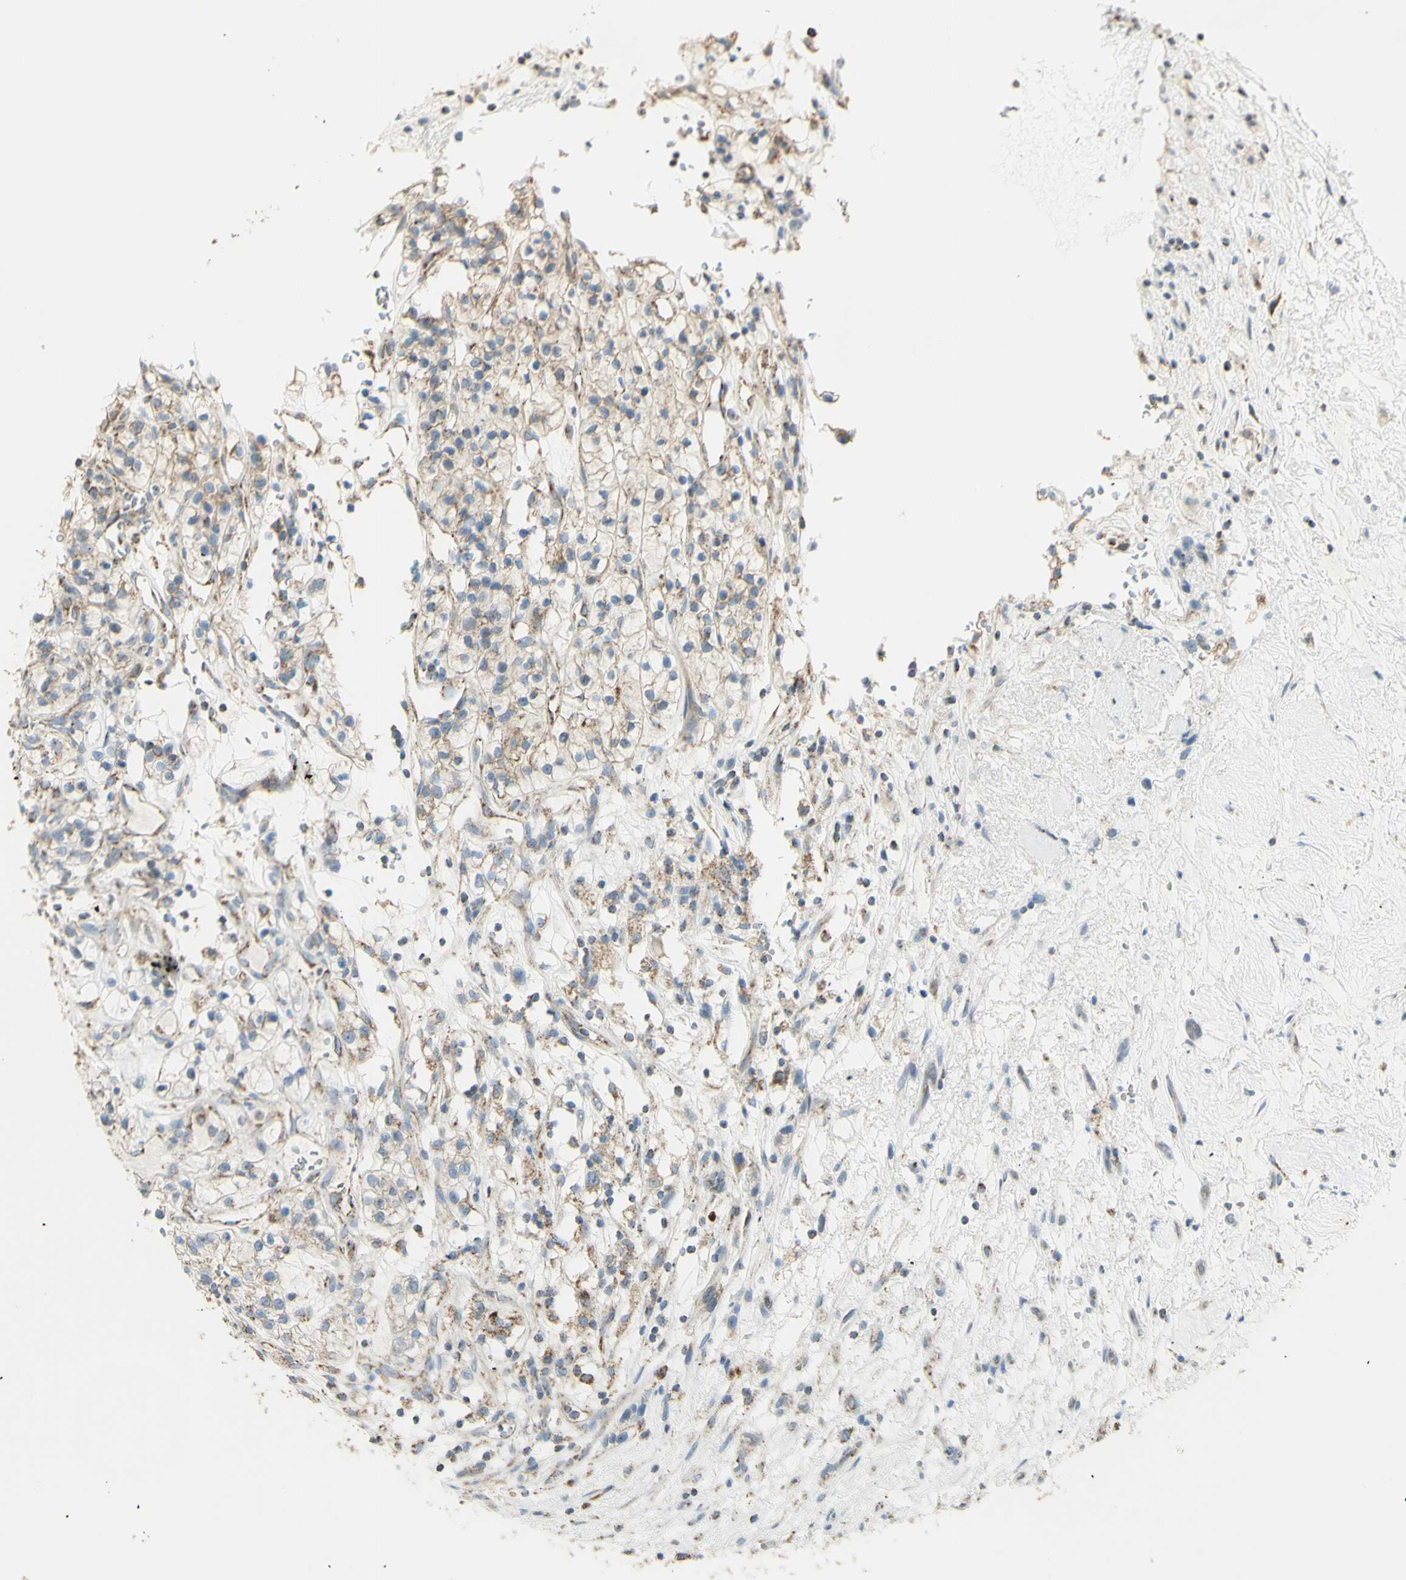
{"staining": {"intensity": "weak", "quantity": "25%-75%", "location": "cytoplasmic/membranous"}, "tissue": "renal cancer", "cell_type": "Tumor cells", "image_type": "cancer", "snomed": [{"axis": "morphology", "description": "Adenocarcinoma, NOS"}, {"axis": "topography", "description": "Kidney"}], "caption": "Renal cancer (adenocarcinoma) tissue exhibits weak cytoplasmic/membranous positivity in approximately 25%-75% of tumor cells", "gene": "LETM1", "patient": {"sex": "female", "age": 57}}